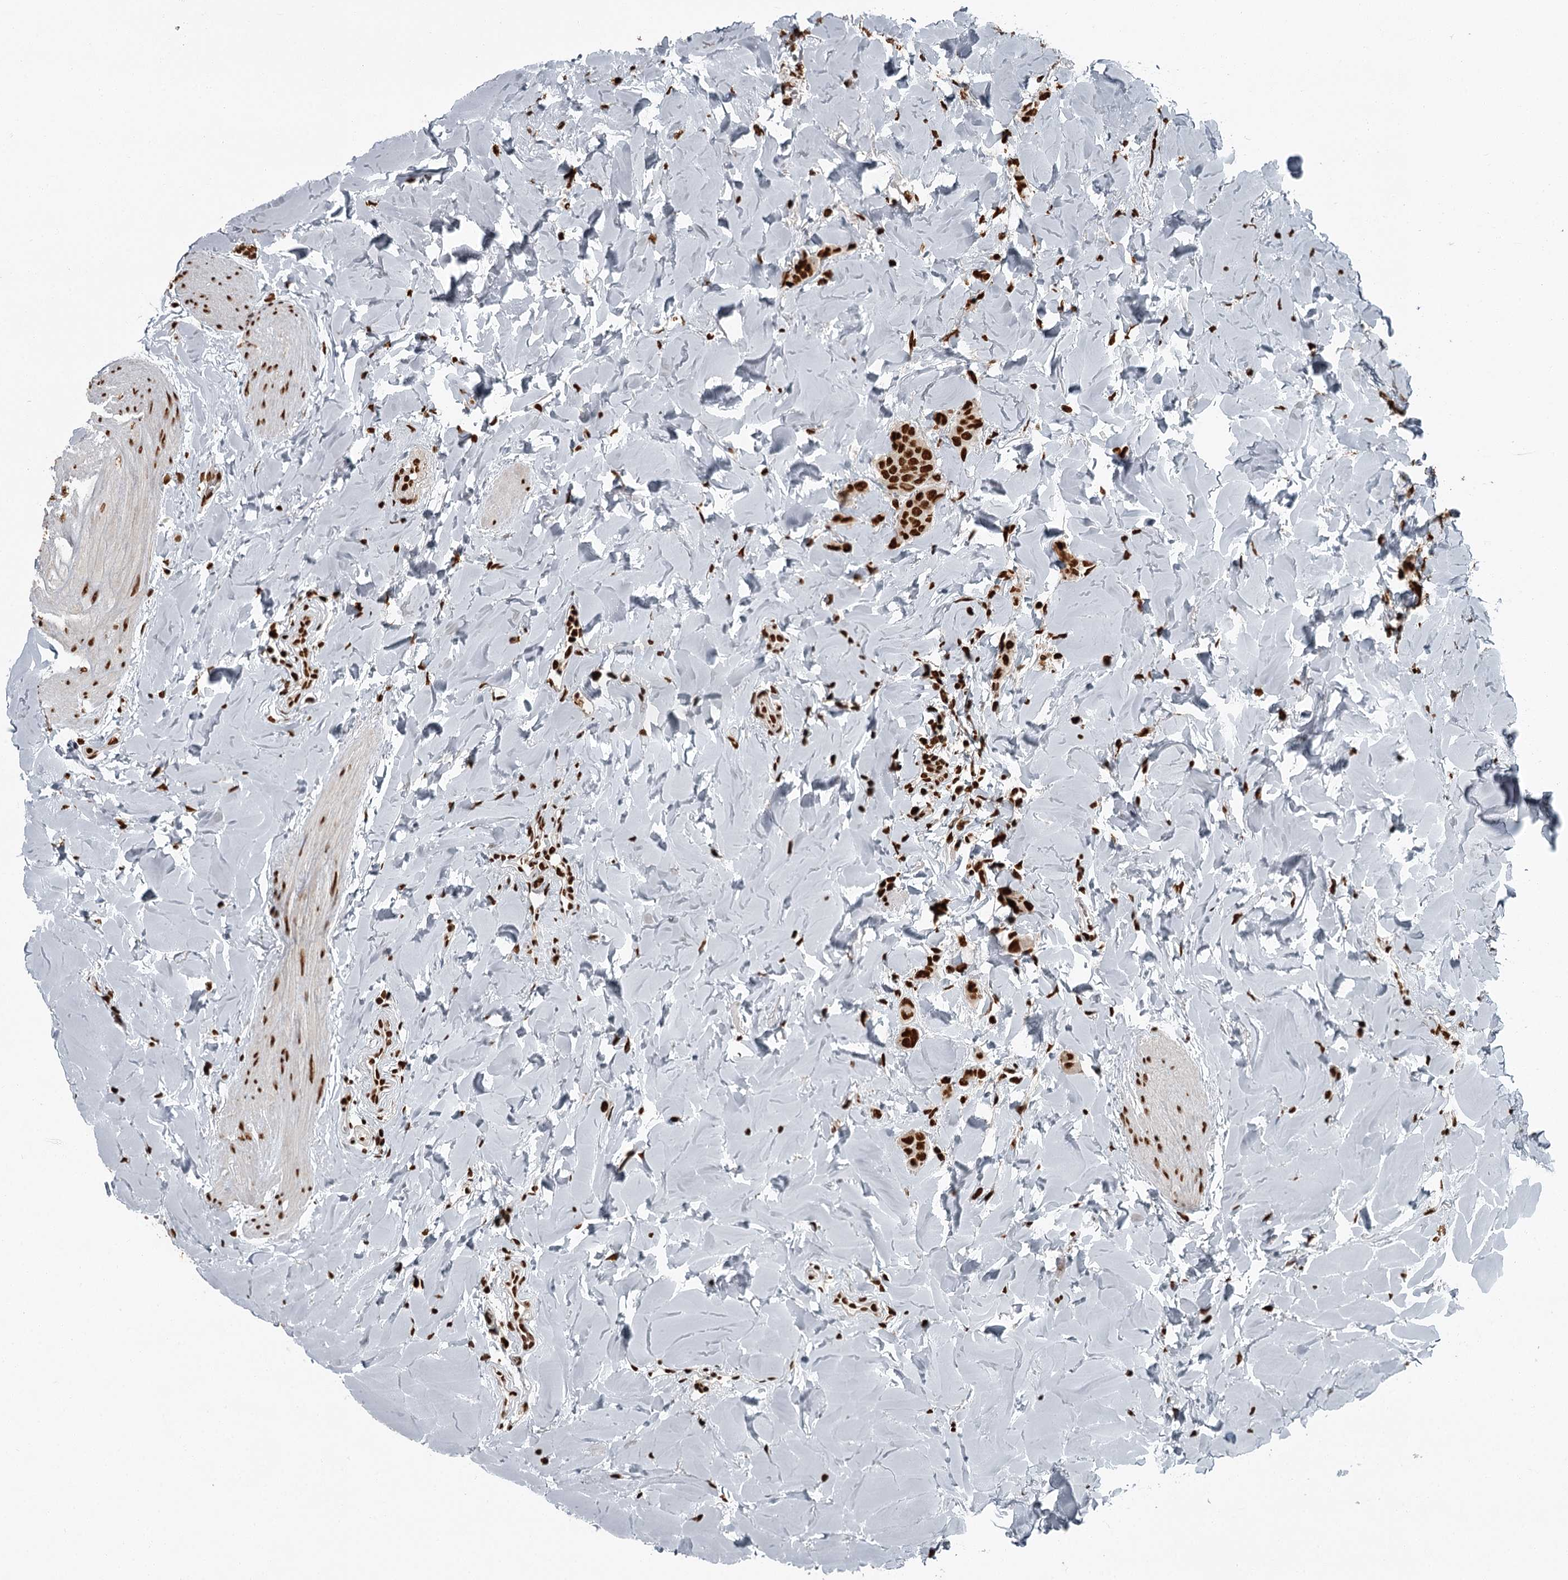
{"staining": {"intensity": "strong", "quantity": ">75%", "location": "nuclear"}, "tissue": "breast cancer", "cell_type": "Tumor cells", "image_type": "cancer", "snomed": [{"axis": "morphology", "description": "Duct carcinoma"}, {"axis": "topography", "description": "Breast"}], "caption": "Human breast cancer (intraductal carcinoma) stained for a protein (brown) shows strong nuclear positive expression in about >75% of tumor cells.", "gene": "RBBP7", "patient": {"sex": "female", "age": 40}}